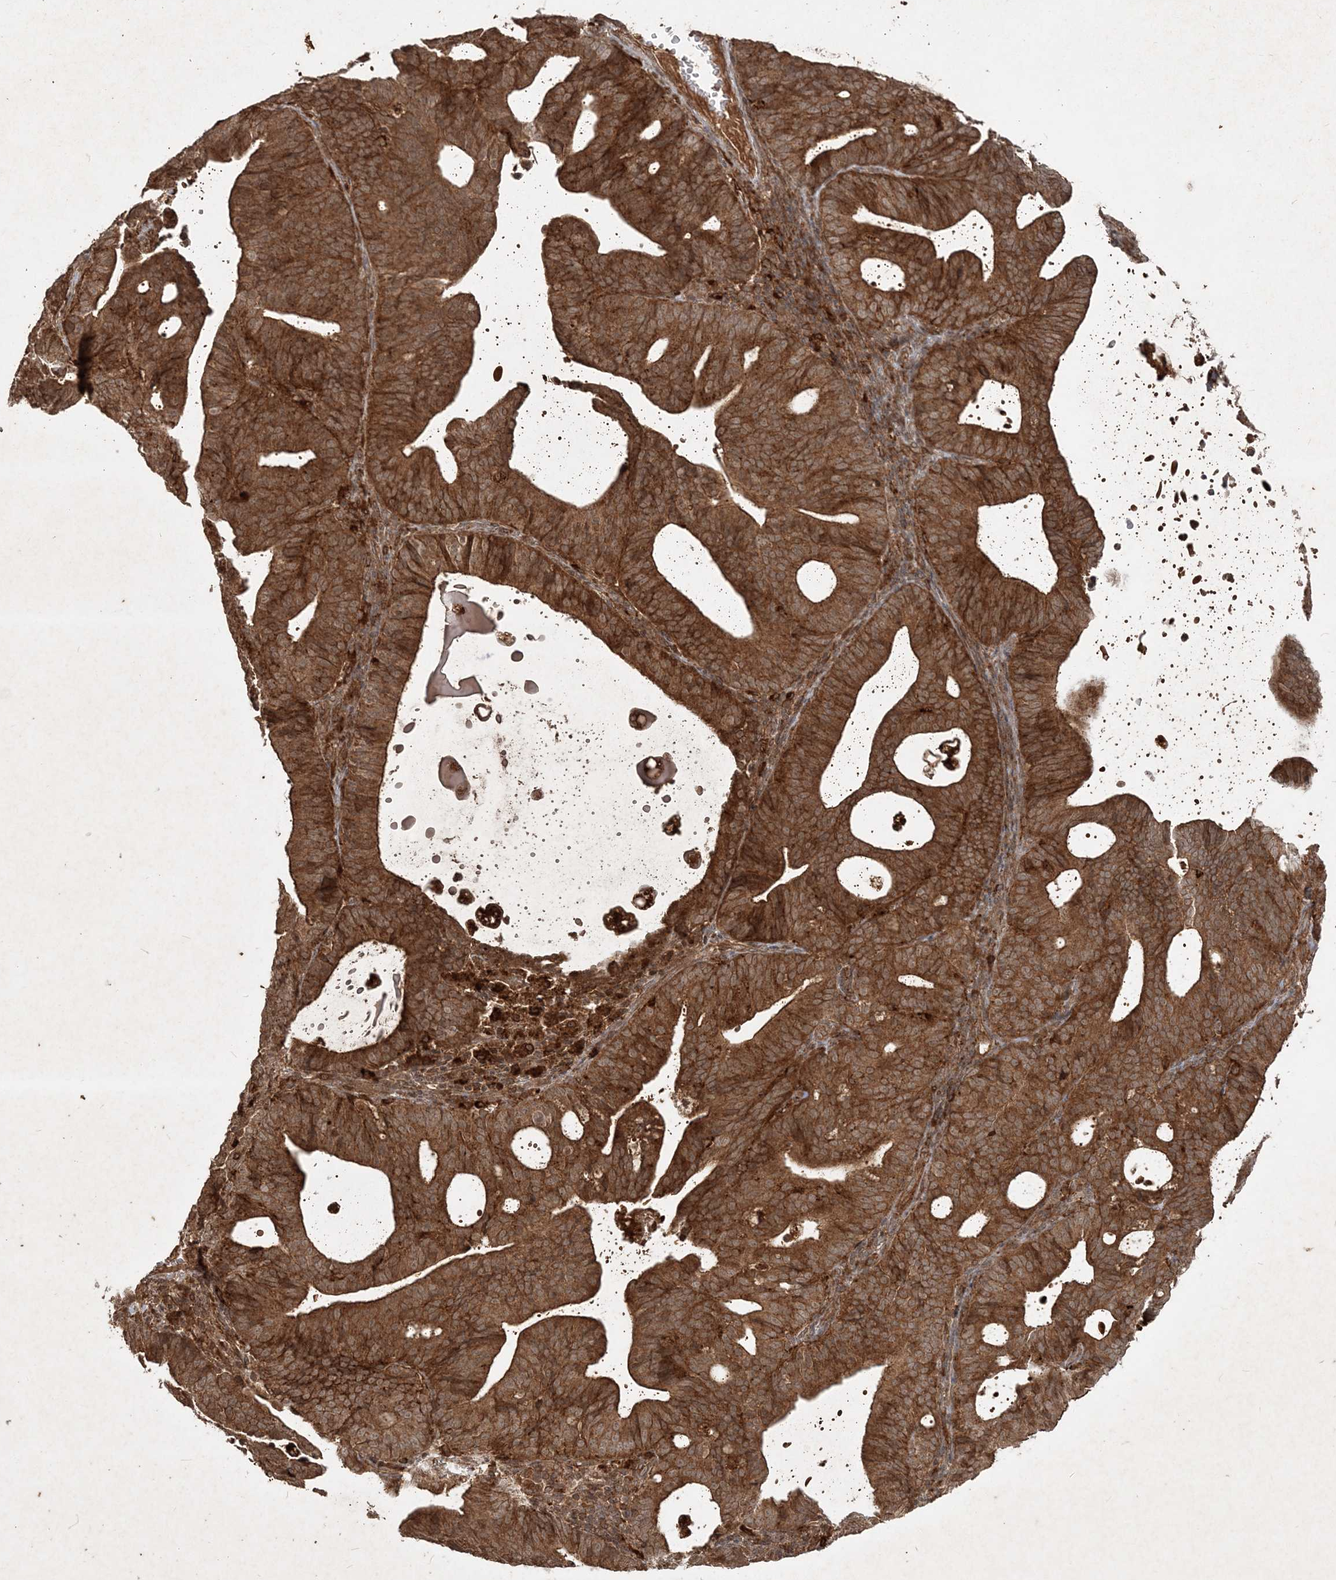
{"staining": {"intensity": "strong", "quantity": ">75%", "location": "cytoplasmic/membranous"}, "tissue": "endometrial cancer", "cell_type": "Tumor cells", "image_type": "cancer", "snomed": [{"axis": "morphology", "description": "Adenocarcinoma, NOS"}, {"axis": "topography", "description": "Uterus"}], "caption": "Endometrial cancer (adenocarcinoma) stained for a protein displays strong cytoplasmic/membranous positivity in tumor cells.", "gene": "NARS1", "patient": {"sex": "female", "age": 83}}